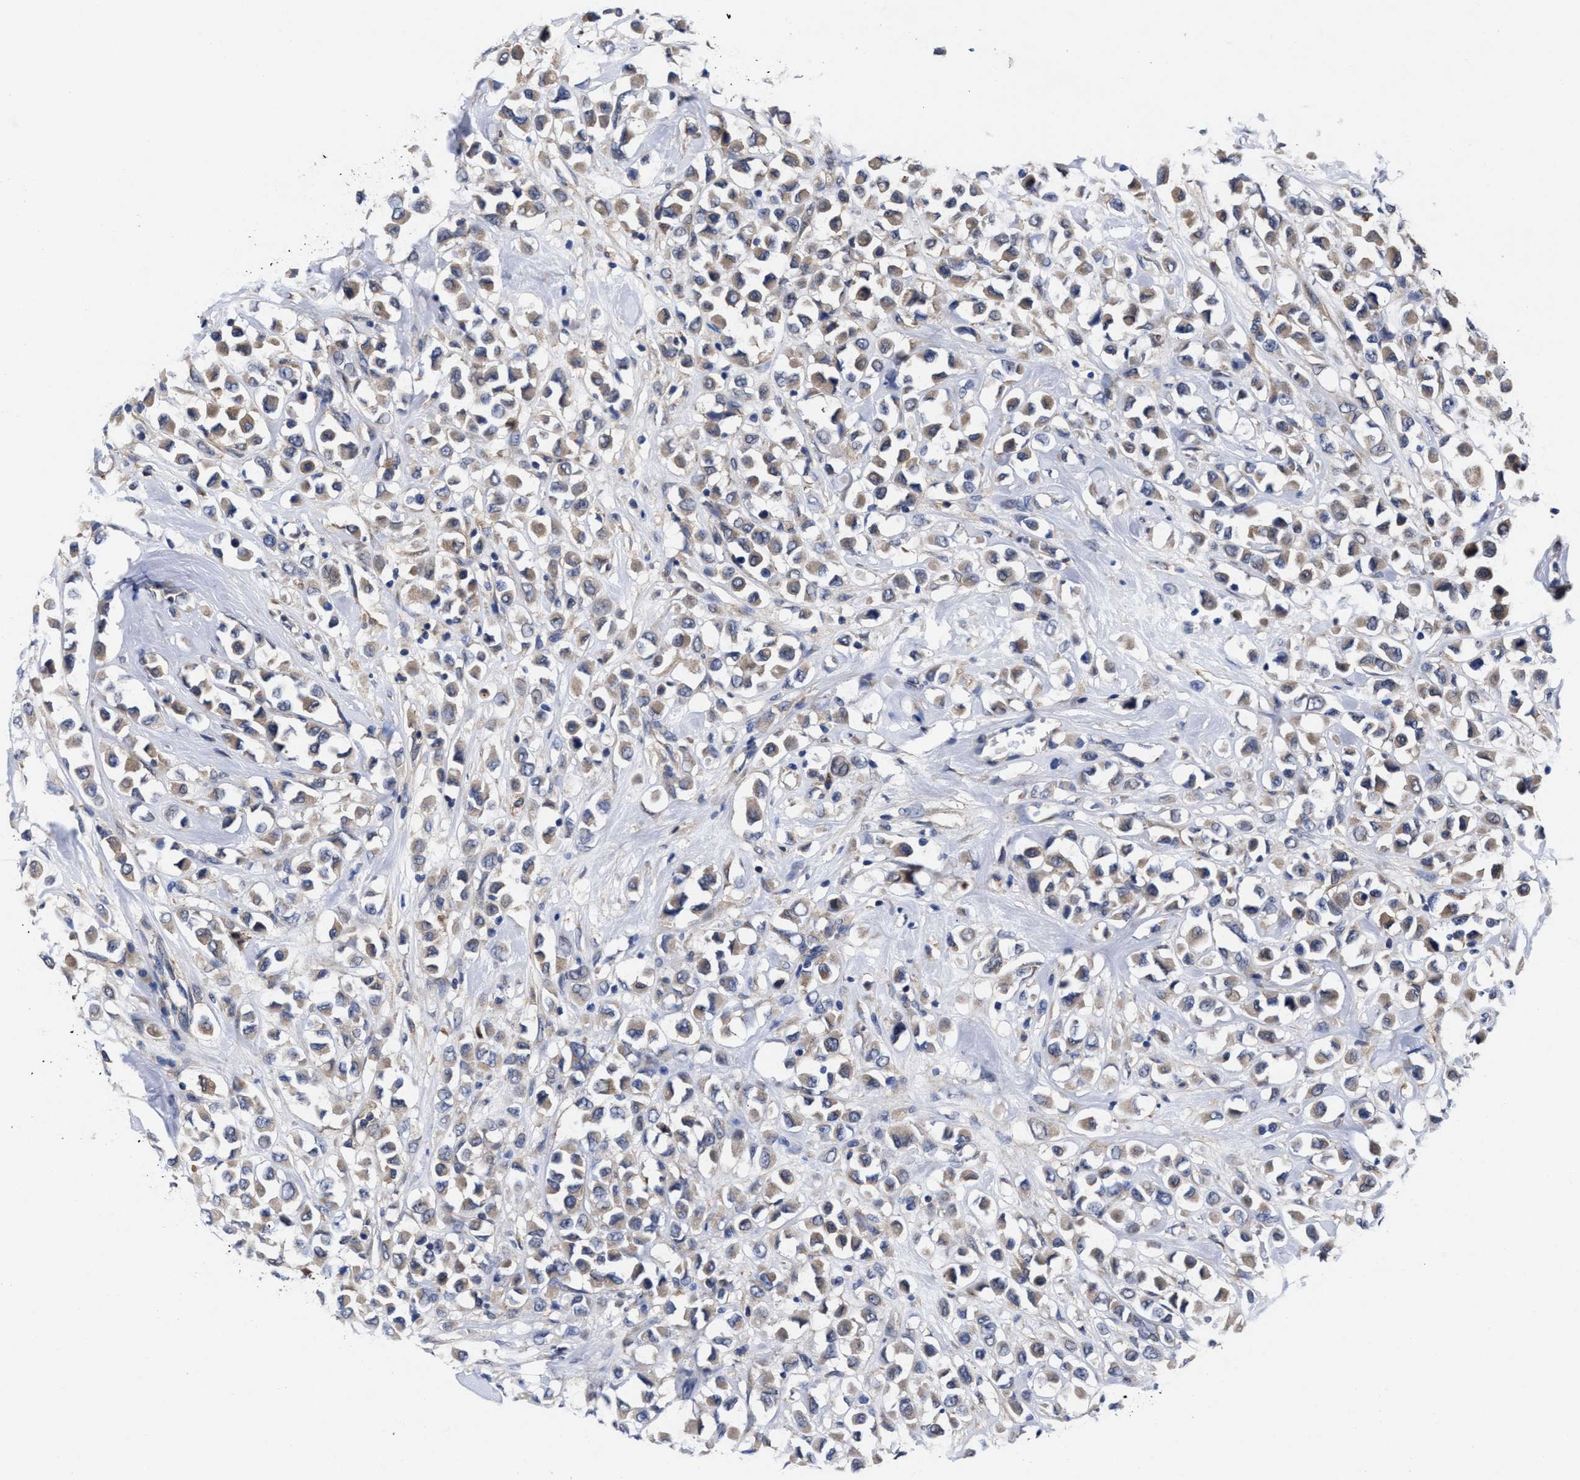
{"staining": {"intensity": "weak", "quantity": ">75%", "location": "cytoplasmic/membranous"}, "tissue": "breast cancer", "cell_type": "Tumor cells", "image_type": "cancer", "snomed": [{"axis": "morphology", "description": "Duct carcinoma"}, {"axis": "topography", "description": "Breast"}], "caption": "The immunohistochemical stain highlights weak cytoplasmic/membranous staining in tumor cells of breast intraductal carcinoma tissue. (DAB (3,3'-diaminobenzidine) = brown stain, brightfield microscopy at high magnification).", "gene": "TXNDC17", "patient": {"sex": "female", "age": 61}}